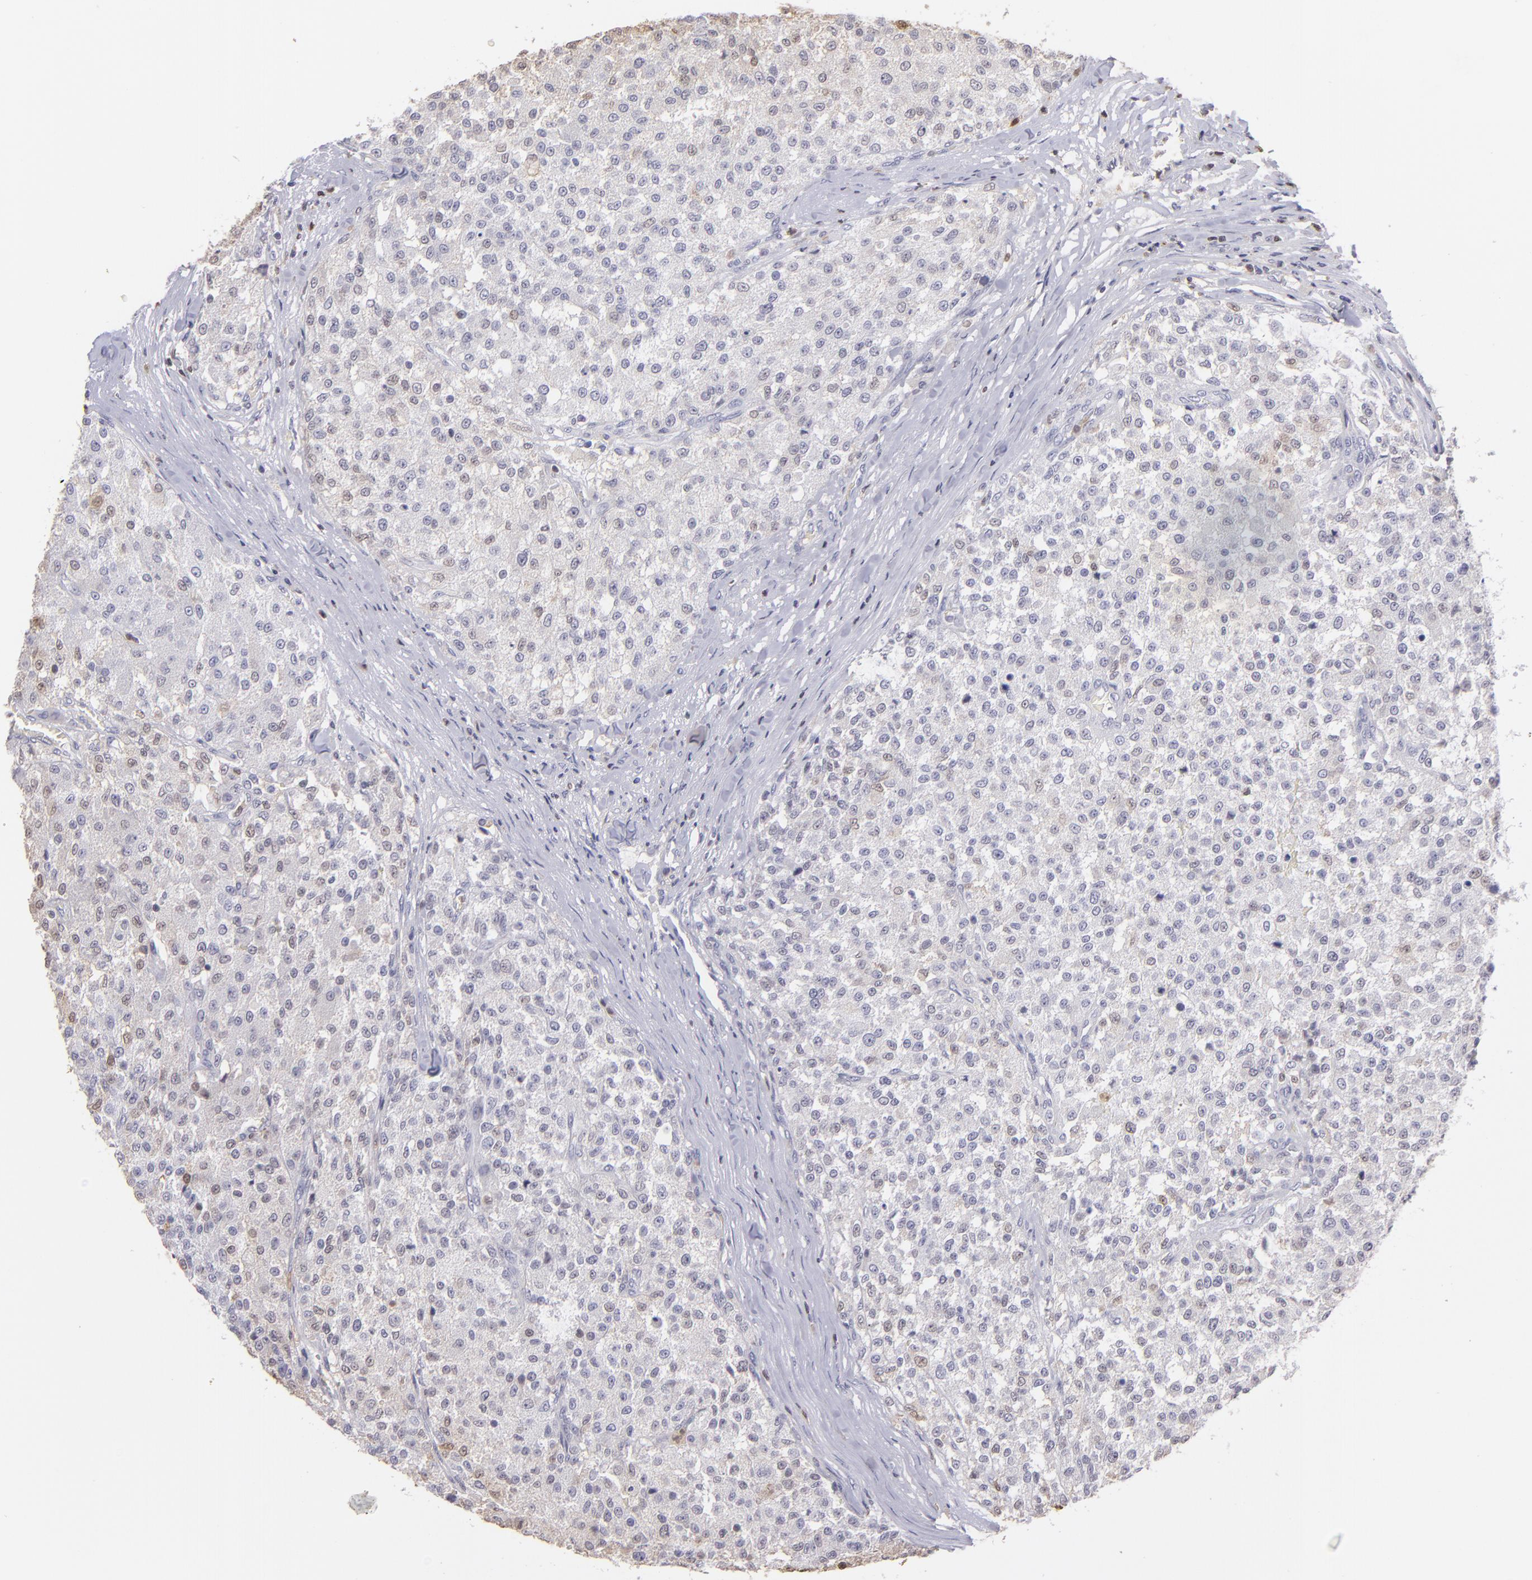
{"staining": {"intensity": "negative", "quantity": "none", "location": "none"}, "tissue": "testis cancer", "cell_type": "Tumor cells", "image_type": "cancer", "snomed": [{"axis": "morphology", "description": "Seminoma, NOS"}, {"axis": "topography", "description": "Testis"}], "caption": "Tumor cells show no significant staining in seminoma (testis). (DAB (3,3'-diaminobenzidine) immunohistochemistry (IHC) with hematoxylin counter stain).", "gene": "S100A2", "patient": {"sex": "male", "age": 59}}